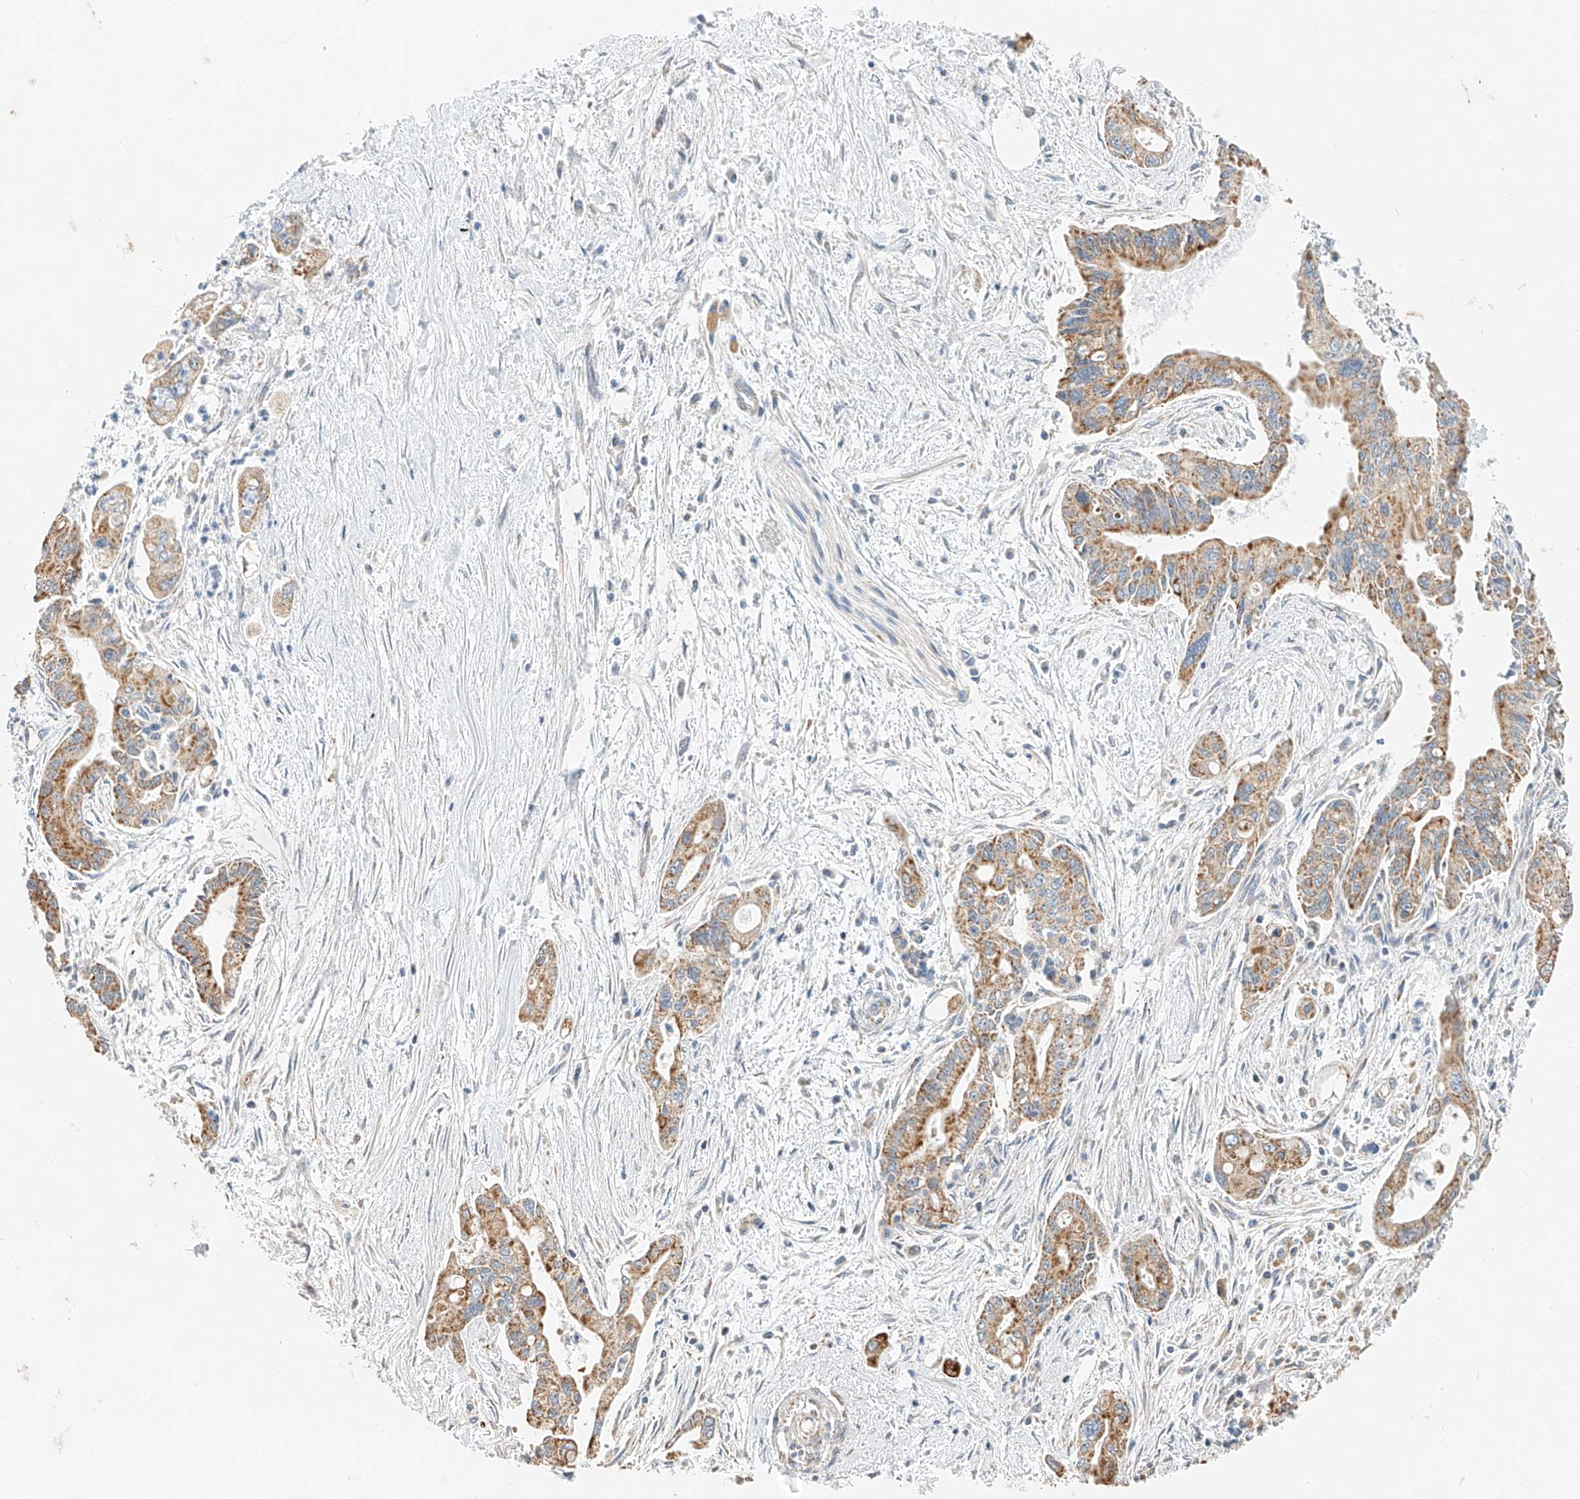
{"staining": {"intensity": "moderate", "quantity": ">75%", "location": "cytoplasmic/membranous"}, "tissue": "pancreatic cancer", "cell_type": "Tumor cells", "image_type": "cancer", "snomed": [{"axis": "morphology", "description": "Adenocarcinoma, NOS"}, {"axis": "topography", "description": "Pancreas"}], "caption": "This photomicrograph shows IHC staining of human pancreatic cancer (adenocarcinoma), with medium moderate cytoplasmic/membranous positivity in approximately >75% of tumor cells.", "gene": "YIPF7", "patient": {"sex": "male", "age": 70}}